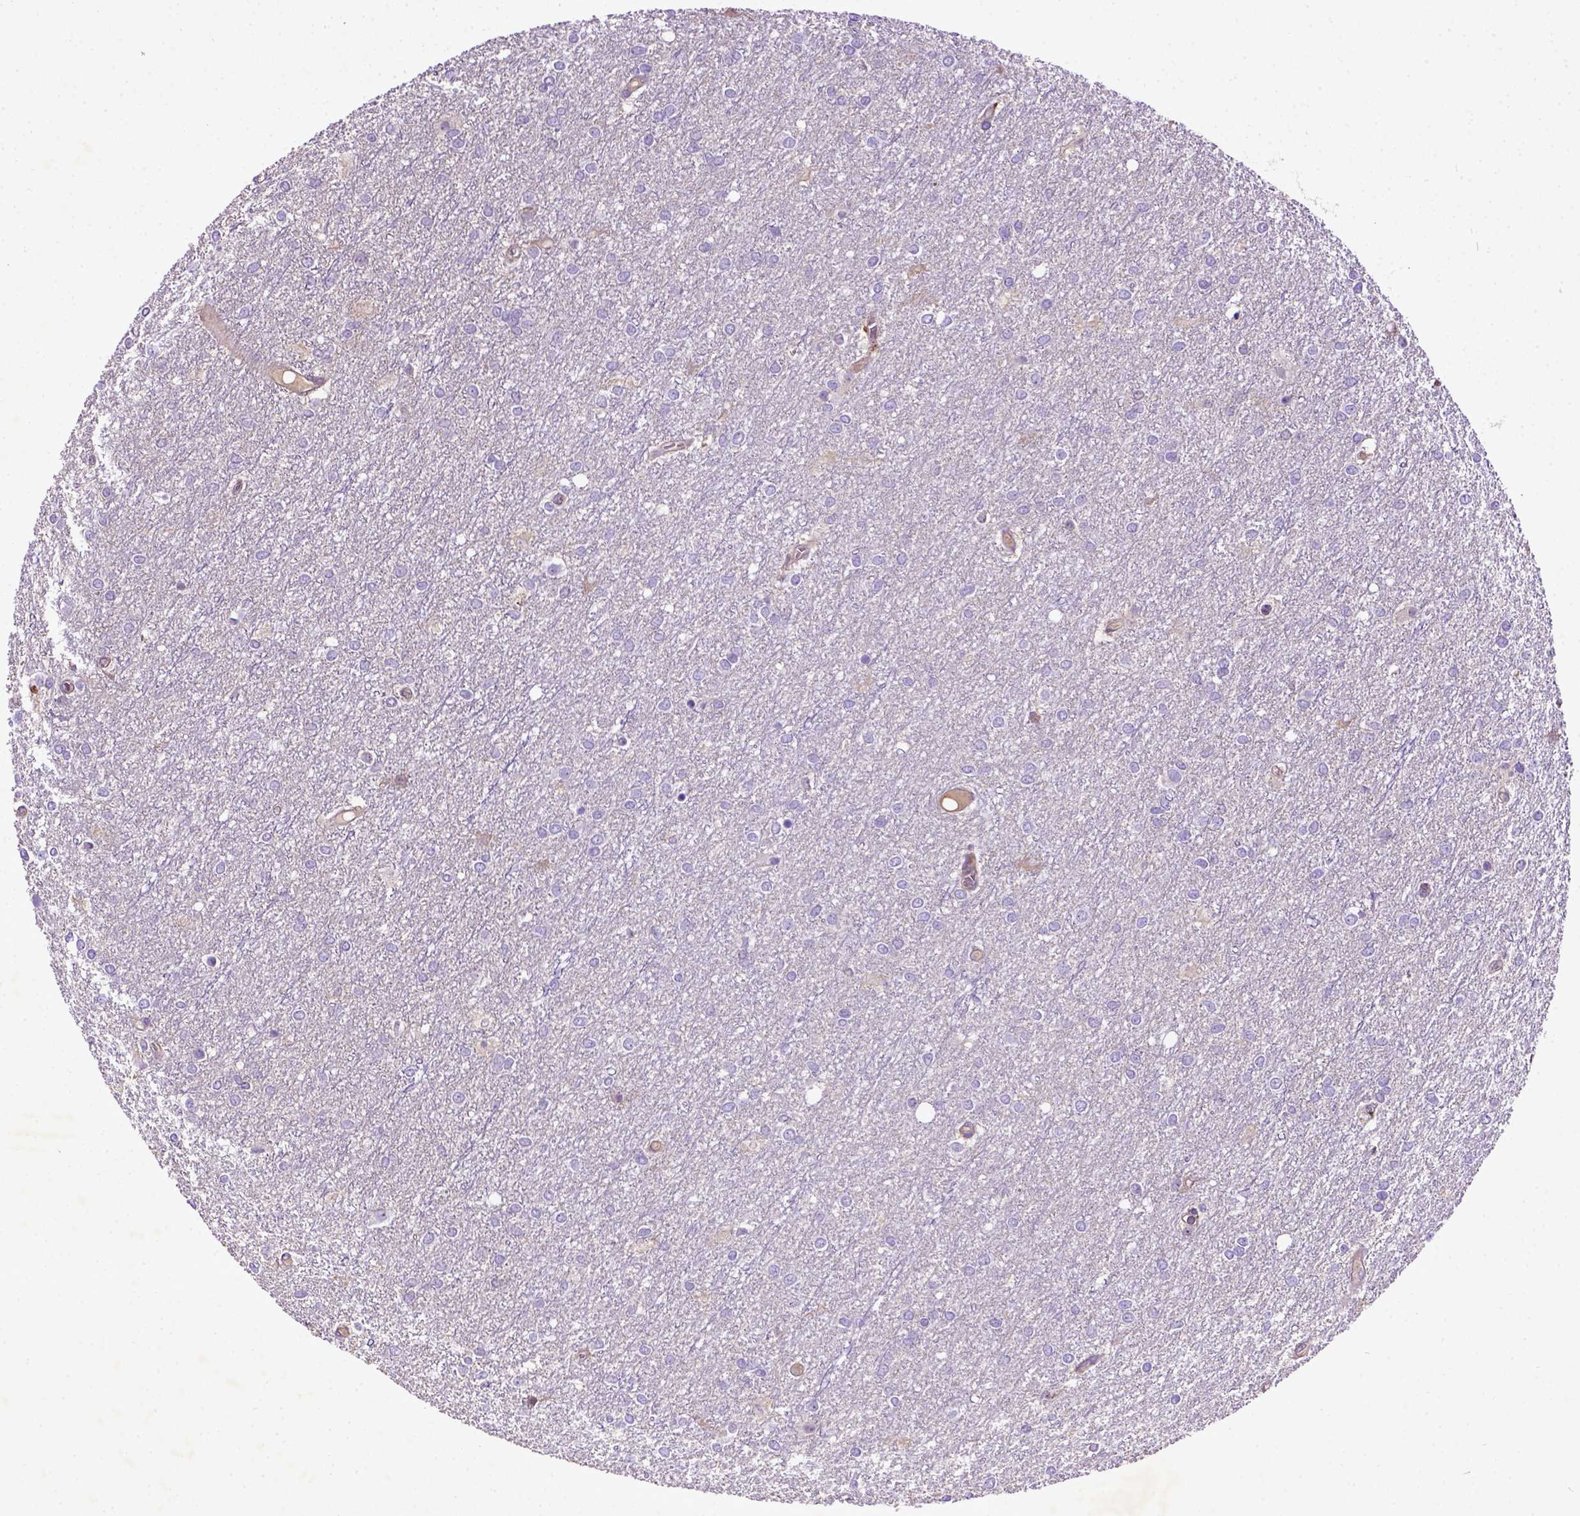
{"staining": {"intensity": "negative", "quantity": "none", "location": "none"}, "tissue": "glioma", "cell_type": "Tumor cells", "image_type": "cancer", "snomed": [{"axis": "morphology", "description": "Glioma, malignant, High grade"}, {"axis": "topography", "description": "Brain"}], "caption": "An IHC histopathology image of malignant glioma (high-grade) is shown. There is no staining in tumor cells of malignant glioma (high-grade).", "gene": "DEPDC1B", "patient": {"sex": "female", "age": 61}}